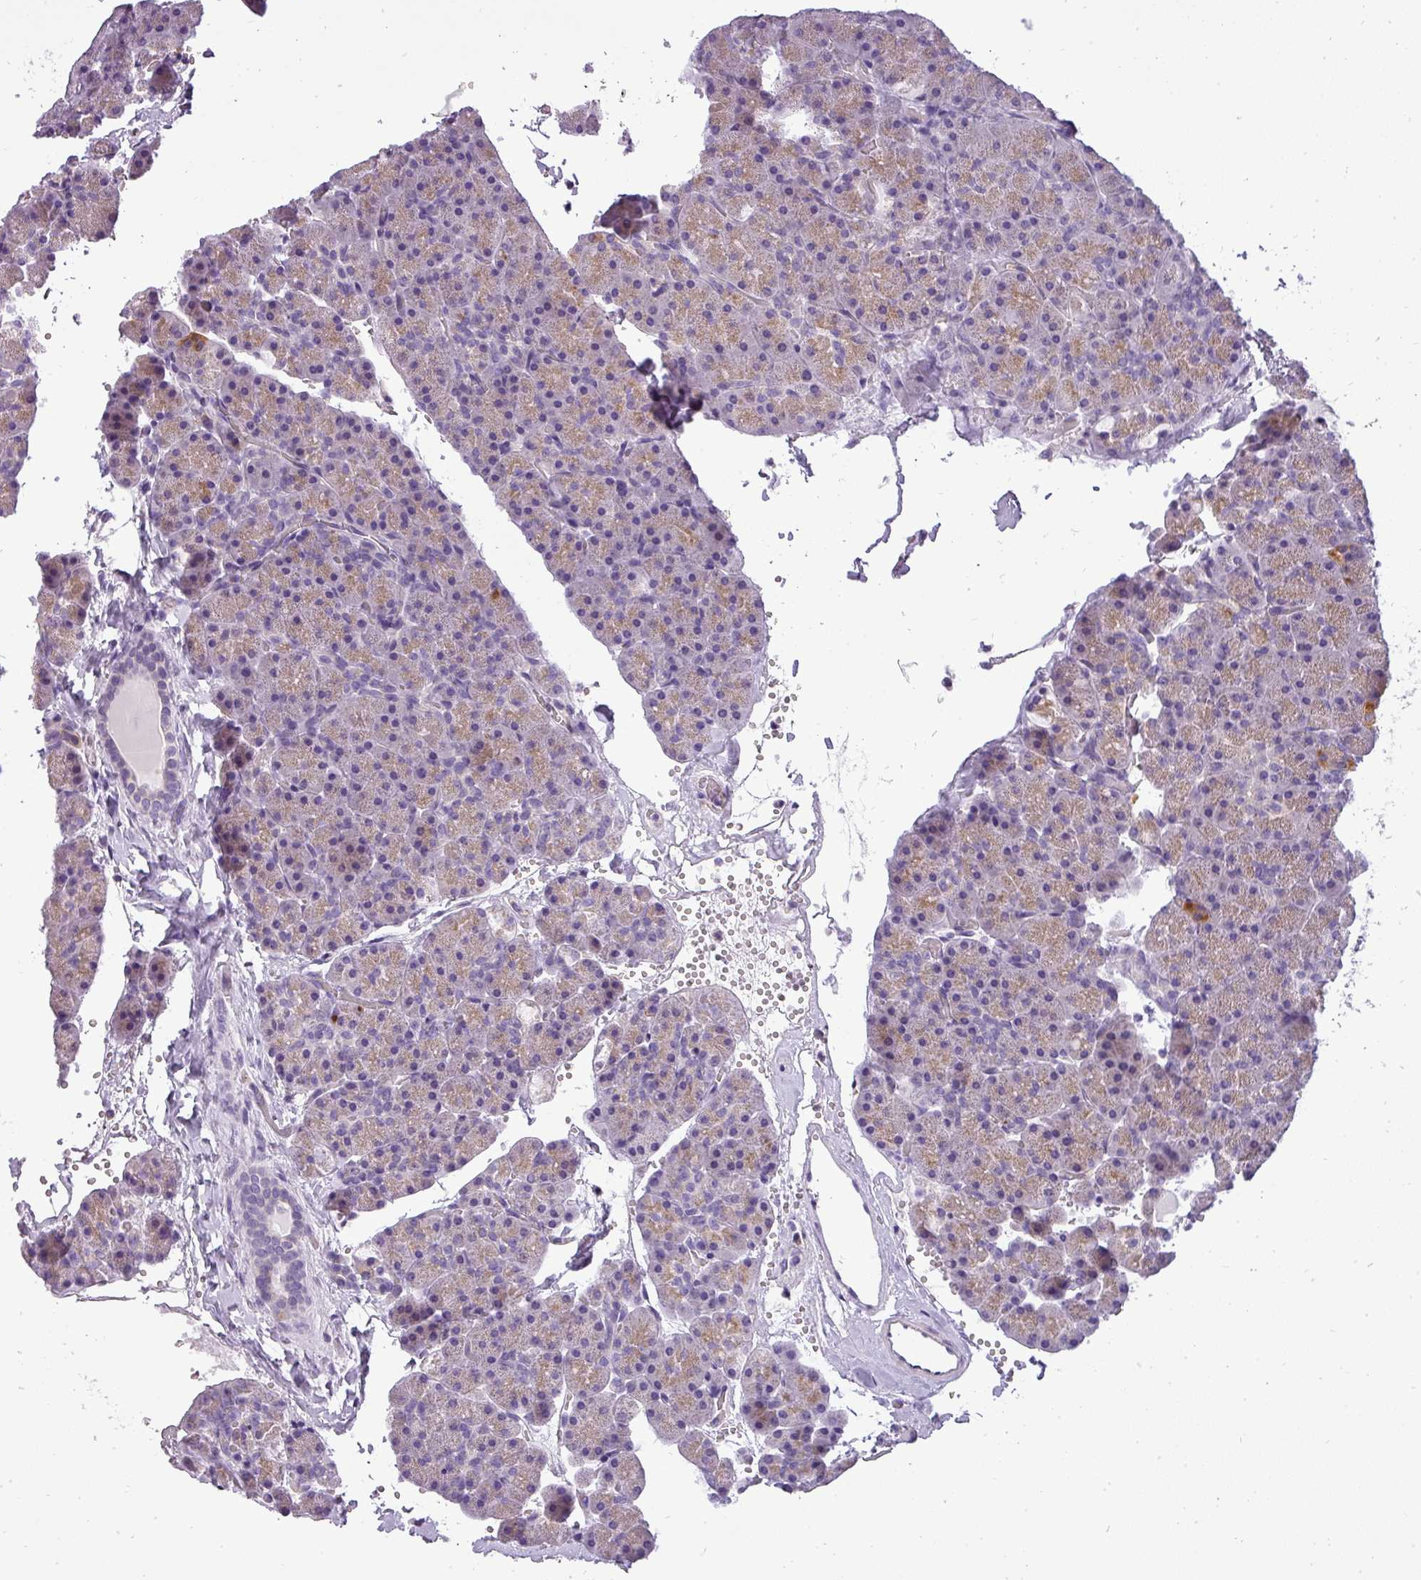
{"staining": {"intensity": "weak", "quantity": "25%-75%", "location": "cytoplasmic/membranous"}, "tissue": "pancreas", "cell_type": "Exocrine glandular cells", "image_type": "normal", "snomed": [{"axis": "morphology", "description": "Normal tissue, NOS"}, {"axis": "topography", "description": "Pancreas"}], "caption": "High-magnification brightfield microscopy of unremarkable pancreas stained with DAB (3,3'-diaminobenzidine) (brown) and counterstained with hematoxylin (blue). exocrine glandular cells exhibit weak cytoplasmic/membranous staining is appreciated in approximately25%-75% of cells.", "gene": "ATP6V1D", "patient": {"sex": "male", "age": 36}}